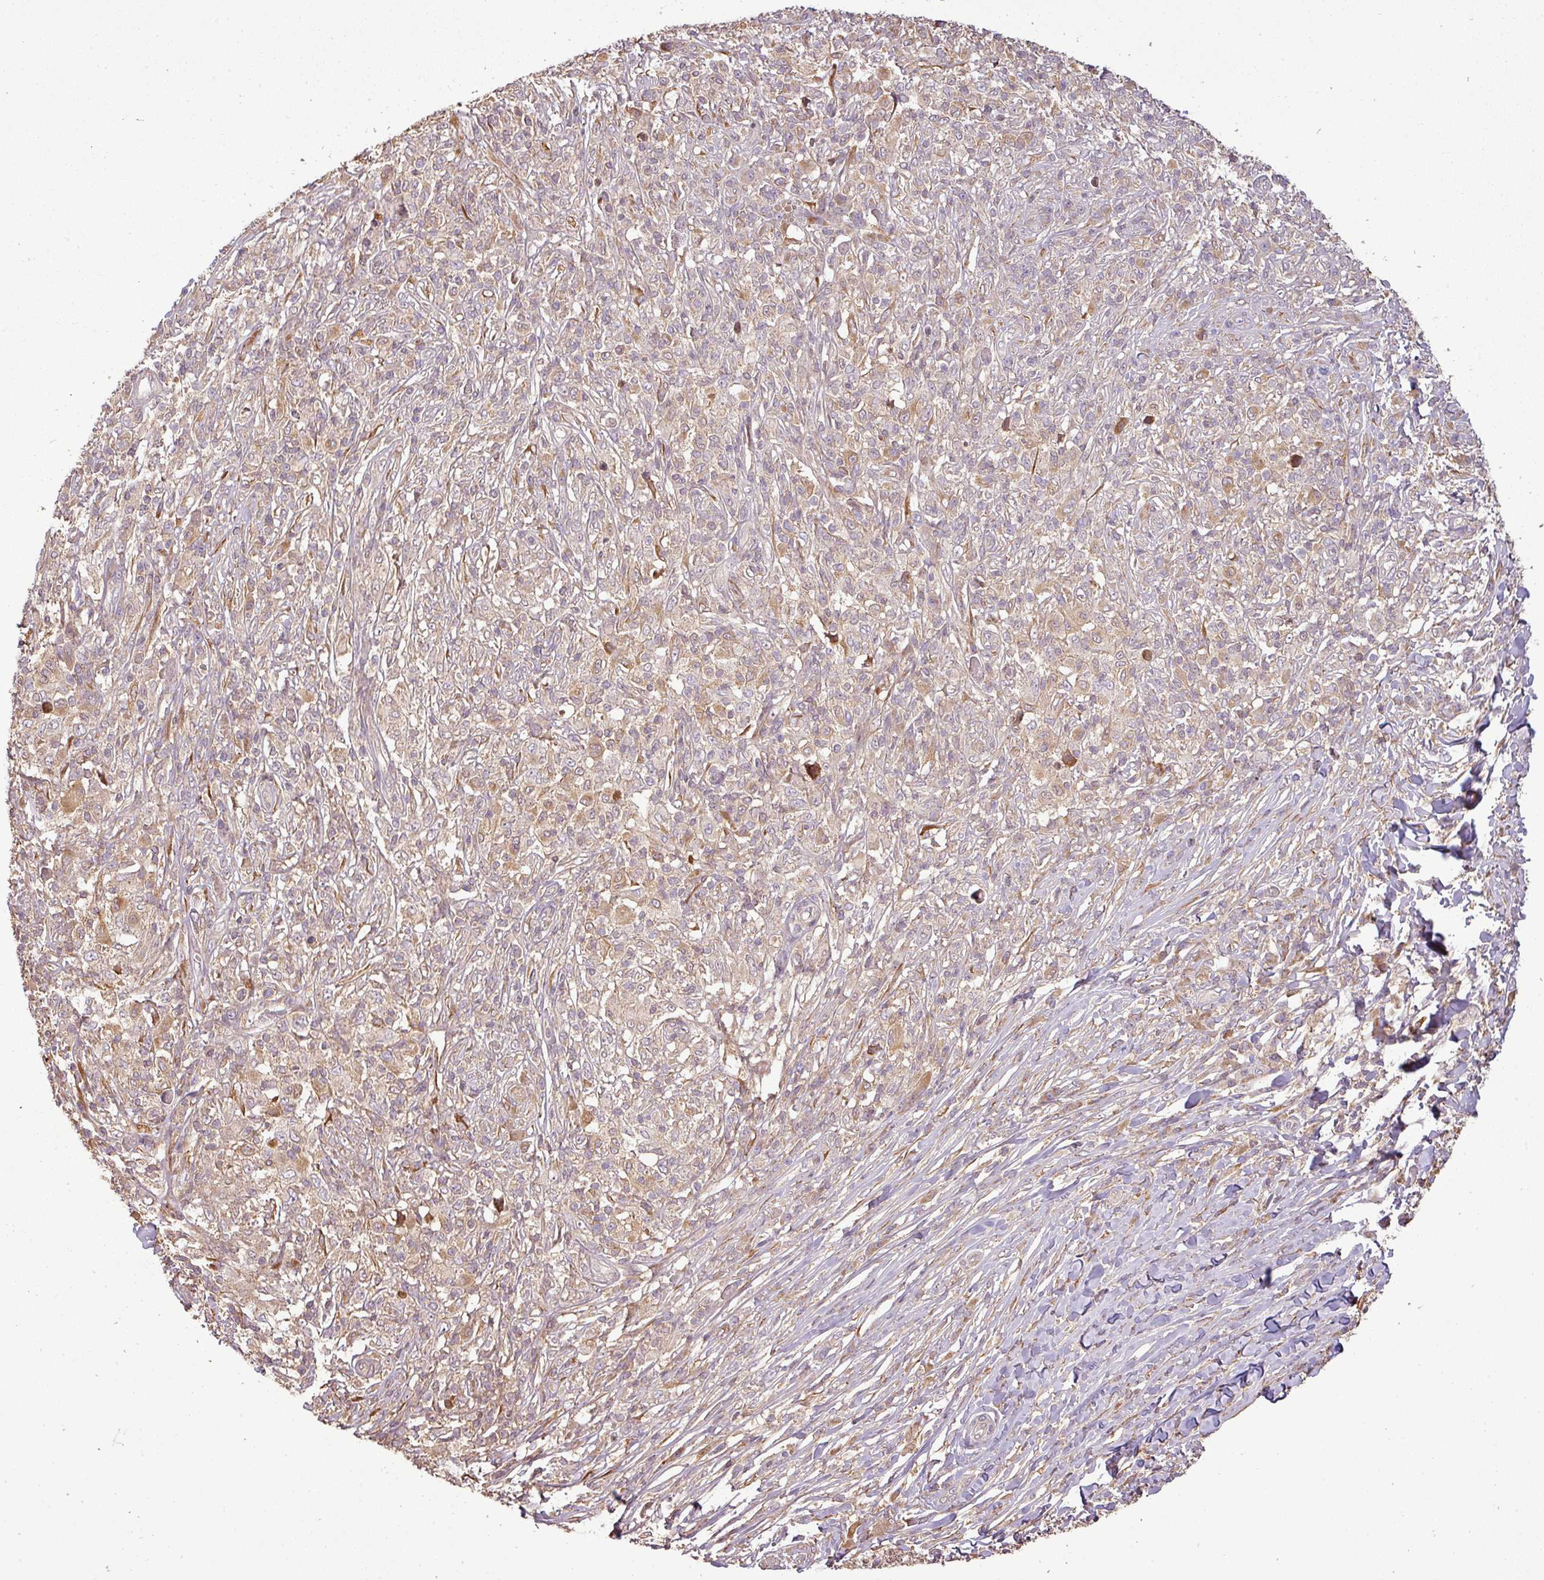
{"staining": {"intensity": "weak", "quantity": "25%-75%", "location": "cytoplasmic/membranous"}, "tissue": "melanoma", "cell_type": "Tumor cells", "image_type": "cancer", "snomed": [{"axis": "morphology", "description": "Malignant melanoma, NOS"}, {"axis": "topography", "description": "Skin"}], "caption": "Tumor cells display low levels of weak cytoplasmic/membranous positivity in about 25%-75% of cells in malignant melanoma.", "gene": "FAIM", "patient": {"sex": "male", "age": 66}}